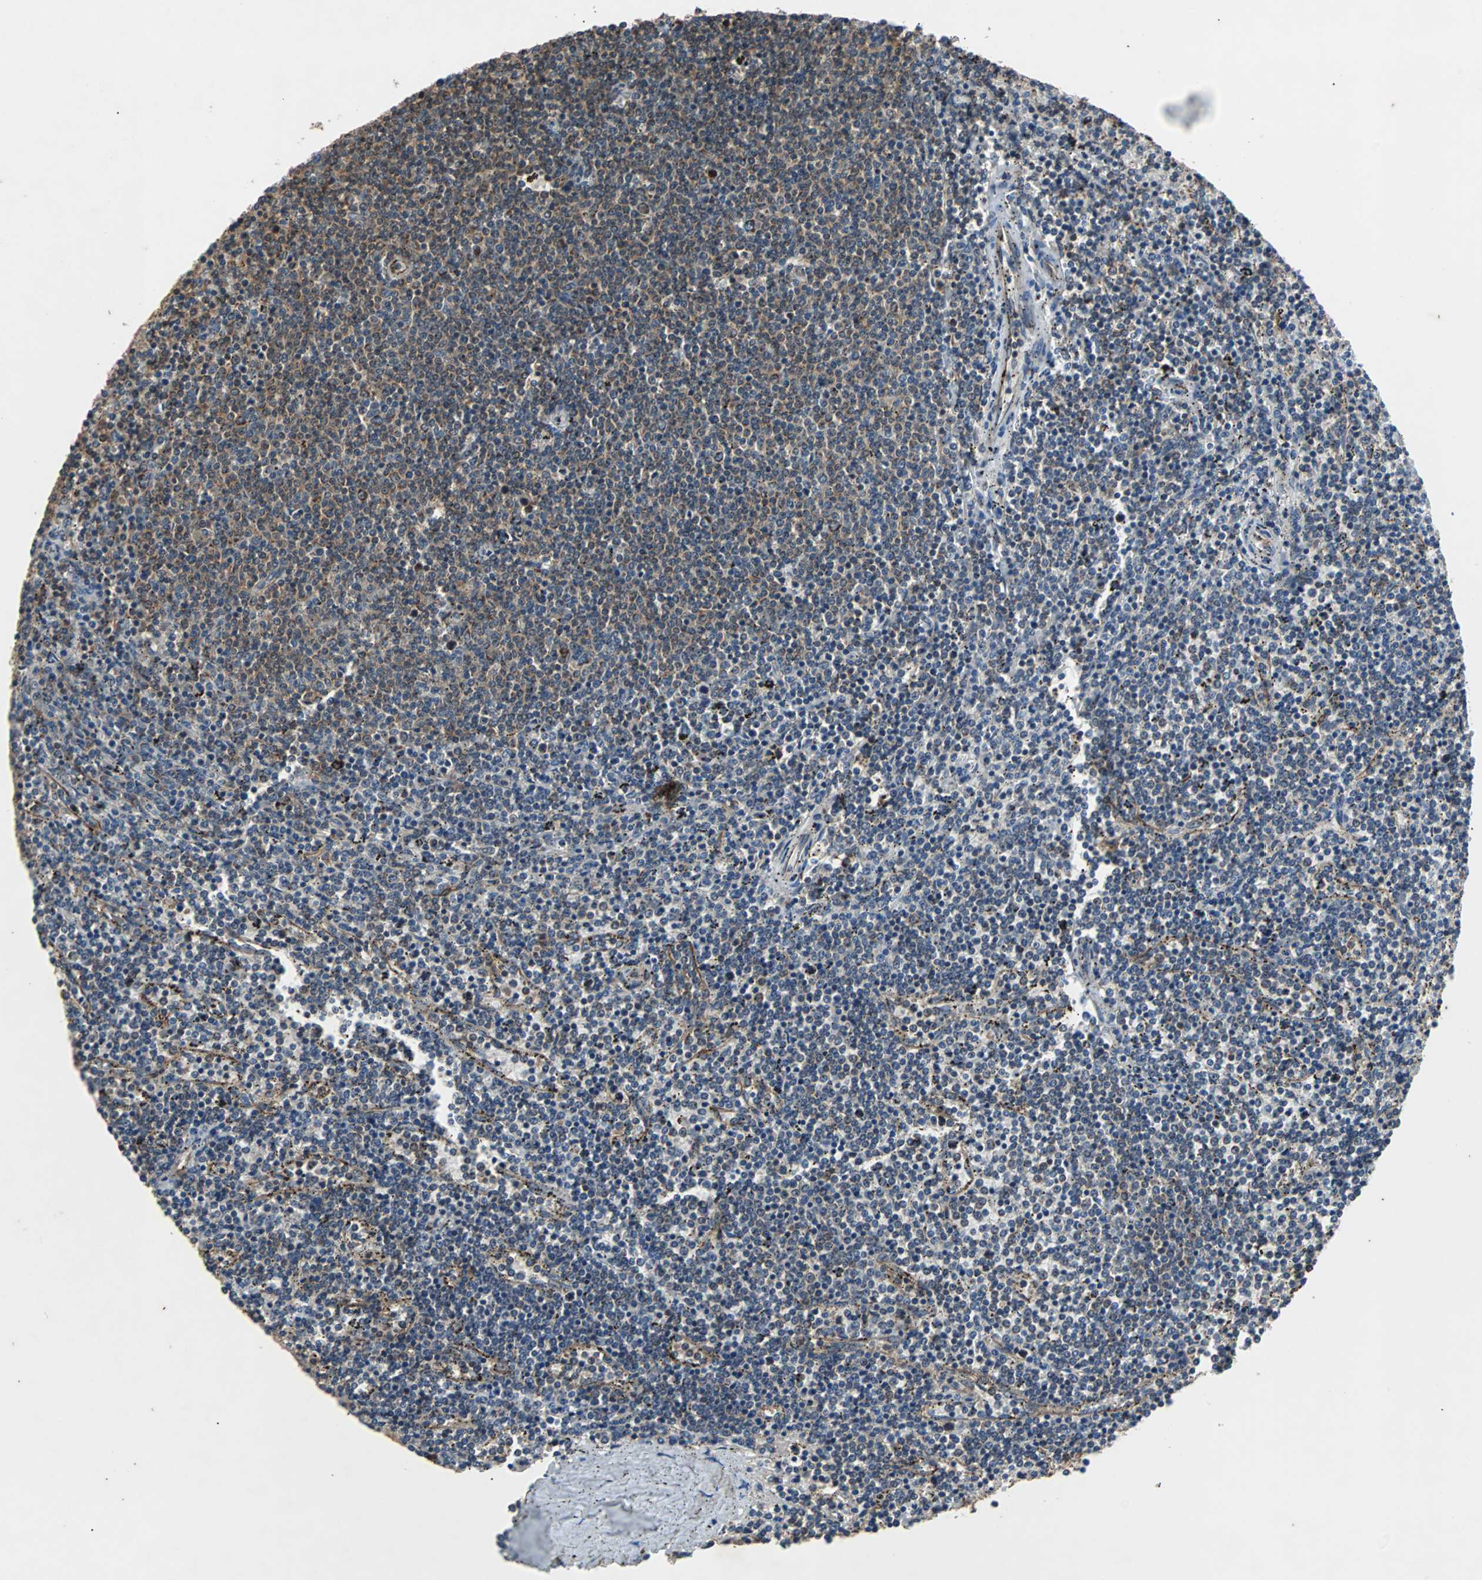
{"staining": {"intensity": "negative", "quantity": "none", "location": "none"}, "tissue": "lymphoma", "cell_type": "Tumor cells", "image_type": "cancer", "snomed": [{"axis": "morphology", "description": "Malignant lymphoma, non-Hodgkin's type, Low grade"}, {"axis": "topography", "description": "Spleen"}], "caption": "IHC photomicrograph of neoplastic tissue: lymphoma stained with DAB (3,3'-diaminobenzidine) displays no significant protein expression in tumor cells.", "gene": "ACTR3", "patient": {"sex": "female", "age": 50}}